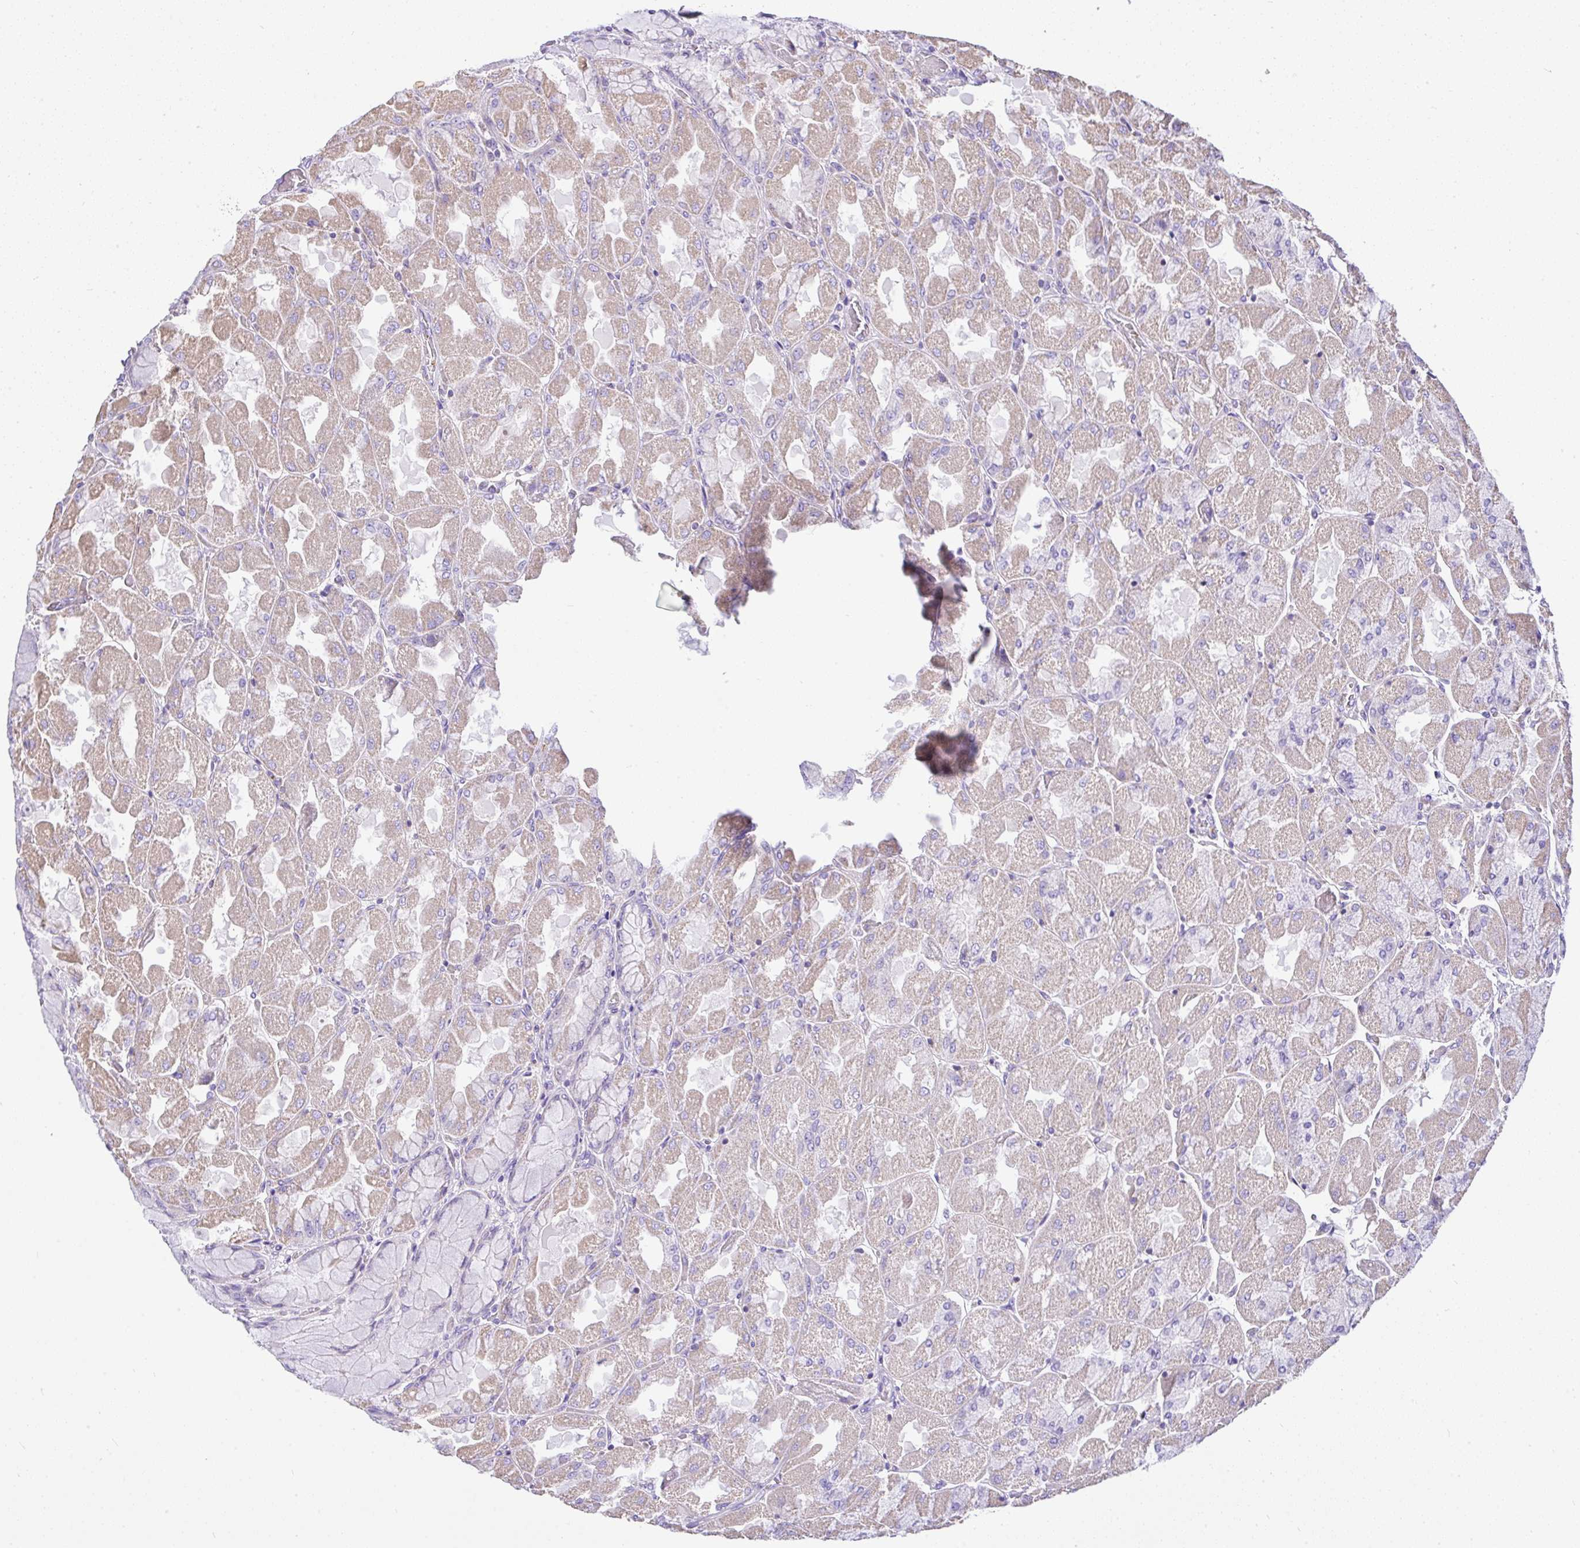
{"staining": {"intensity": "weak", "quantity": "25%-75%", "location": "cytoplasmic/membranous"}, "tissue": "stomach", "cell_type": "Glandular cells", "image_type": "normal", "snomed": [{"axis": "morphology", "description": "Normal tissue, NOS"}, {"axis": "topography", "description": "Stomach"}], "caption": "IHC (DAB (3,3'-diaminobenzidine)) staining of benign stomach displays weak cytoplasmic/membranous protein staining in about 25%-75% of glandular cells. (DAB IHC, brown staining for protein, blue staining for nuclei).", "gene": "CCDC142", "patient": {"sex": "female", "age": 61}}